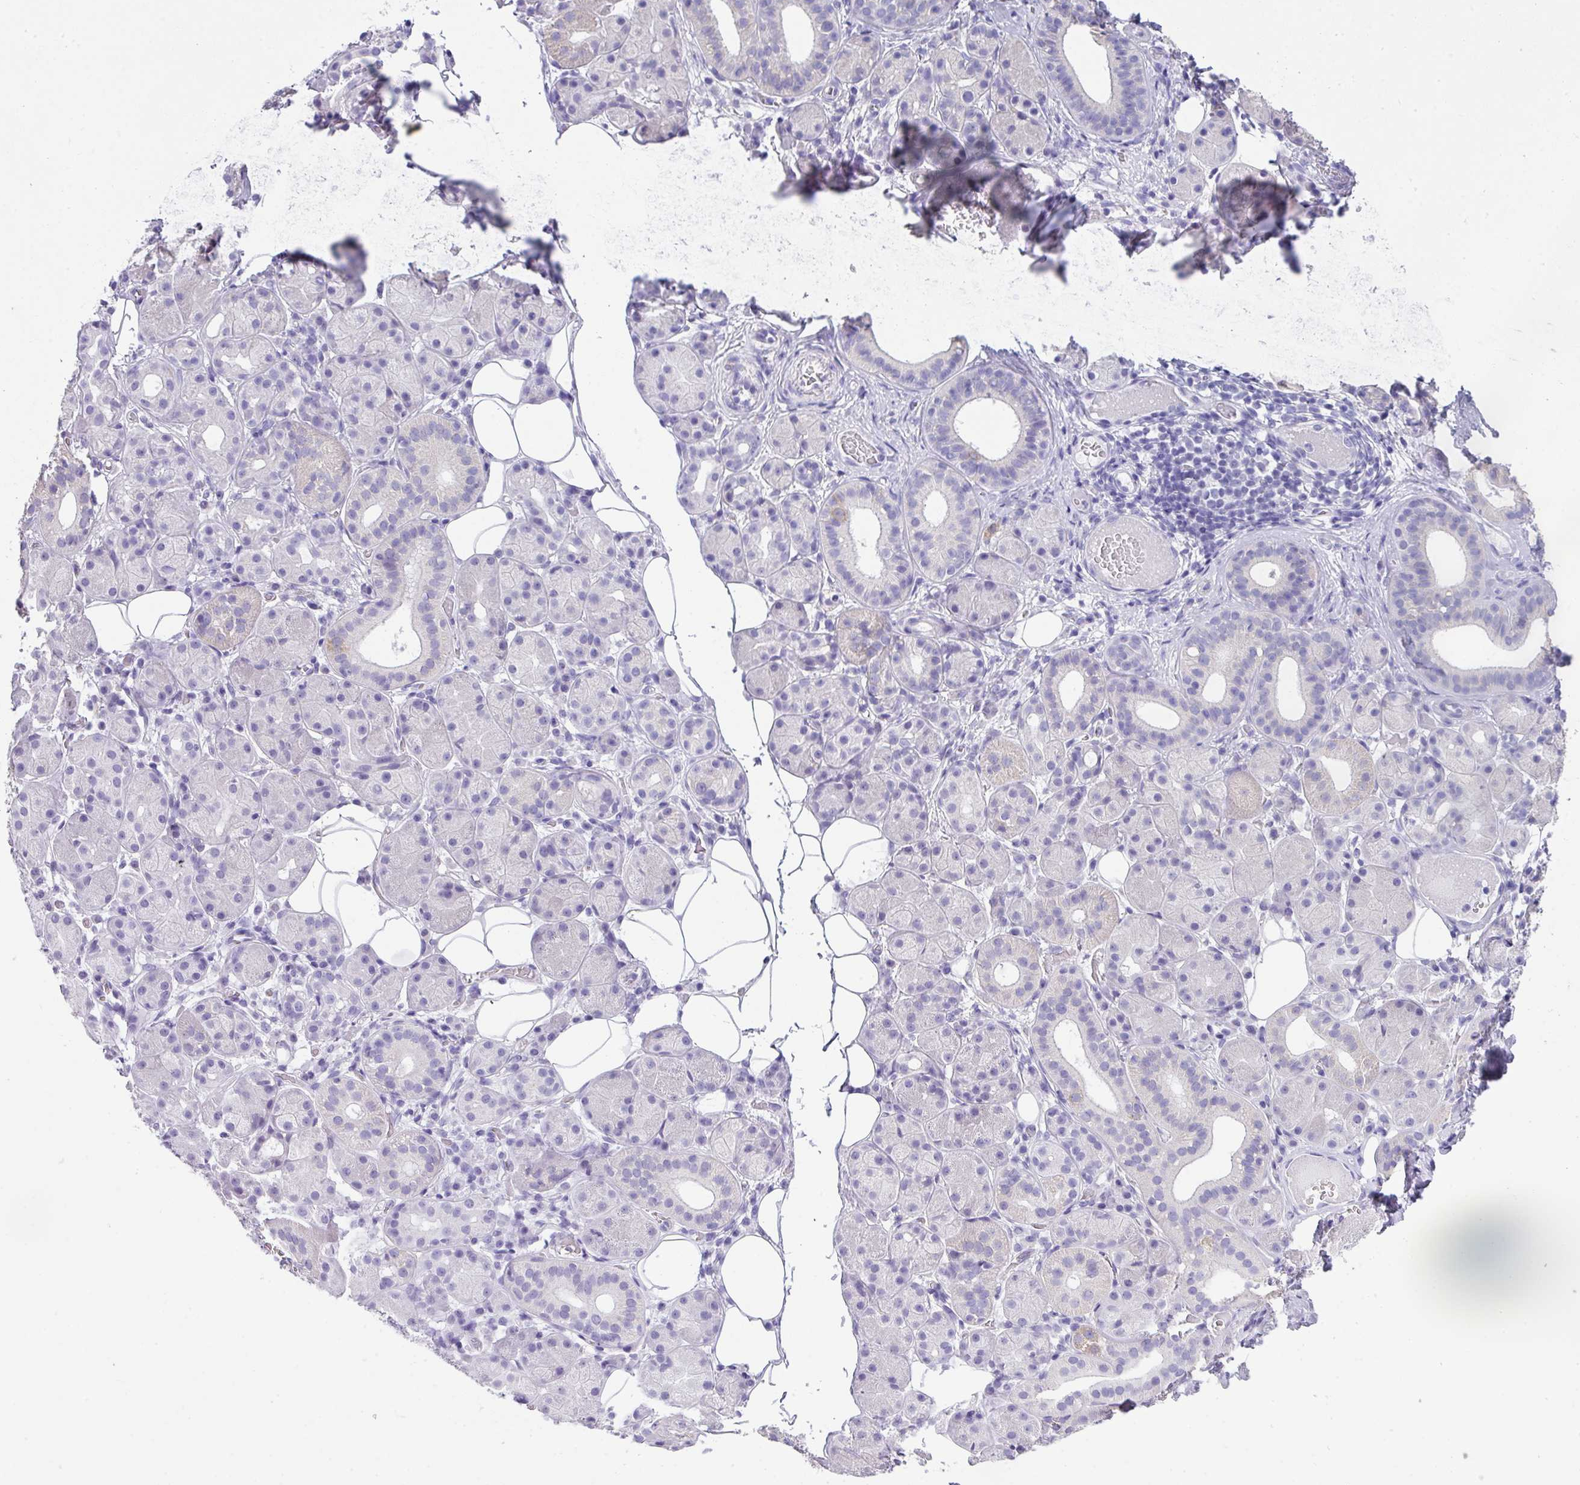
{"staining": {"intensity": "weak", "quantity": "<25%", "location": "cytoplasmic/membranous"}, "tissue": "salivary gland", "cell_type": "Glandular cells", "image_type": "normal", "snomed": [{"axis": "morphology", "description": "Squamous cell carcinoma, NOS"}, {"axis": "topography", "description": "Skin"}, {"axis": "topography", "description": "Head-Neck"}], "caption": "Photomicrograph shows no significant protein staining in glandular cells of benign salivary gland. (DAB IHC with hematoxylin counter stain).", "gene": "PALS2", "patient": {"sex": "male", "age": 80}}